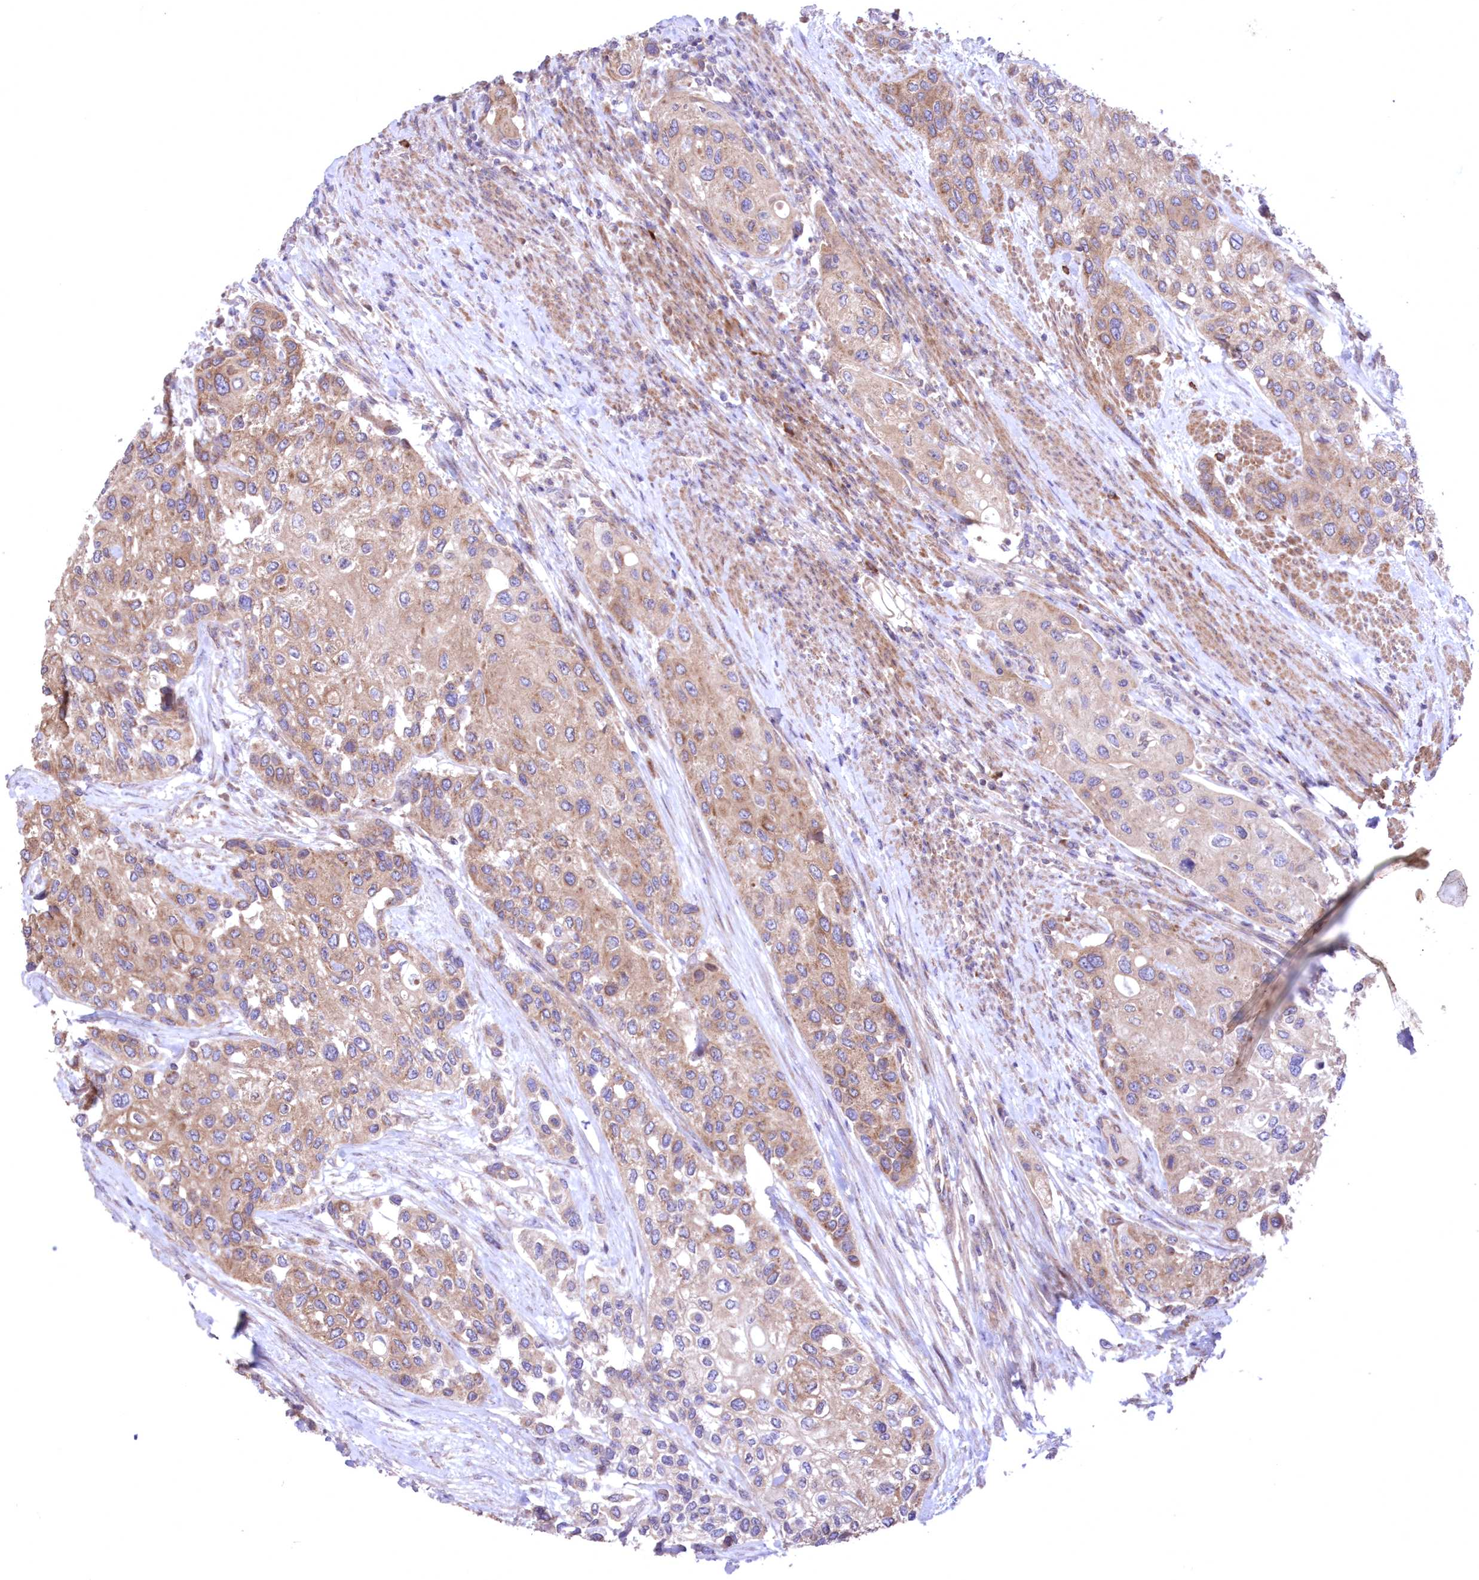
{"staining": {"intensity": "moderate", "quantity": "25%-75%", "location": "cytoplasmic/membranous"}, "tissue": "urothelial cancer", "cell_type": "Tumor cells", "image_type": "cancer", "snomed": [{"axis": "morphology", "description": "Normal tissue, NOS"}, {"axis": "morphology", "description": "Urothelial carcinoma, High grade"}, {"axis": "topography", "description": "Vascular tissue"}, {"axis": "topography", "description": "Urinary bladder"}], "caption": "About 25%-75% of tumor cells in high-grade urothelial carcinoma reveal moderate cytoplasmic/membranous protein positivity as visualized by brown immunohistochemical staining.", "gene": "MTRF1L", "patient": {"sex": "female", "age": 56}}